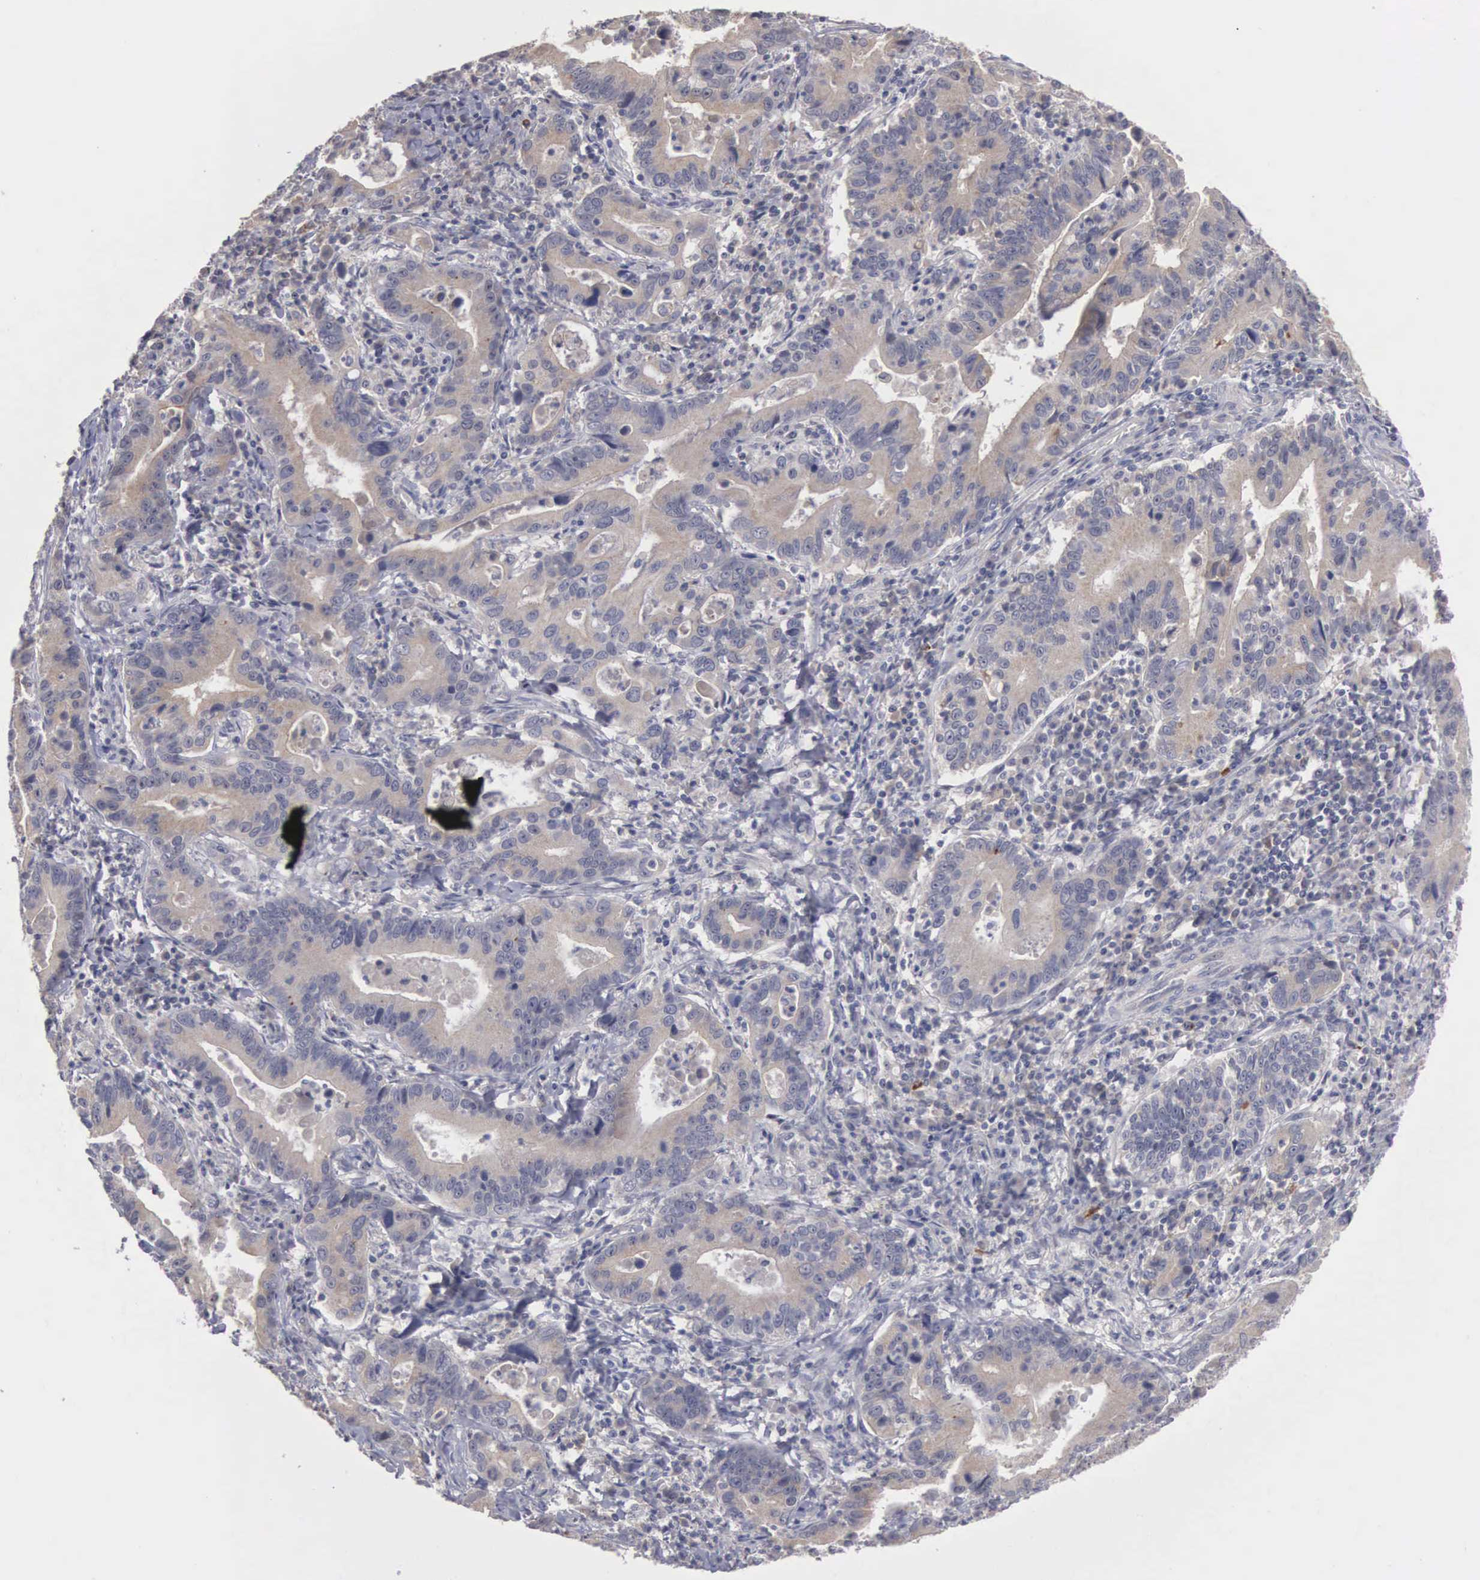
{"staining": {"intensity": "weak", "quantity": ">75%", "location": "cytoplasmic/membranous"}, "tissue": "stomach cancer", "cell_type": "Tumor cells", "image_type": "cancer", "snomed": [{"axis": "morphology", "description": "Adenocarcinoma, NOS"}, {"axis": "topography", "description": "Stomach, upper"}], "caption": "Immunohistochemical staining of stomach cancer (adenocarcinoma) demonstrates low levels of weak cytoplasmic/membranous staining in about >75% of tumor cells. (IHC, brightfield microscopy, high magnification).", "gene": "AMN", "patient": {"sex": "male", "age": 63}}